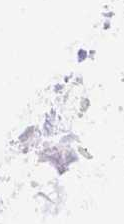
{"staining": {"intensity": "negative", "quantity": "none", "location": "none"}, "tissue": "soft tissue", "cell_type": "Chondrocytes", "image_type": "normal", "snomed": [{"axis": "morphology", "description": "Normal tissue, NOS"}, {"axis": "morphology", "description": "Squamous cell carcinoma, NOS"}, {"axis": "topography", "description": "Cartilage tissue"}, {"axis": "topography", "description": "Bronchus"}, {"axis": "topography", "description": "Lung"}], "caption": "The IHC image has no significant expression in chondrocytes of soft tissue.", "gene": "SOAT1", "patient": {"sex": "male", "age": 66}}